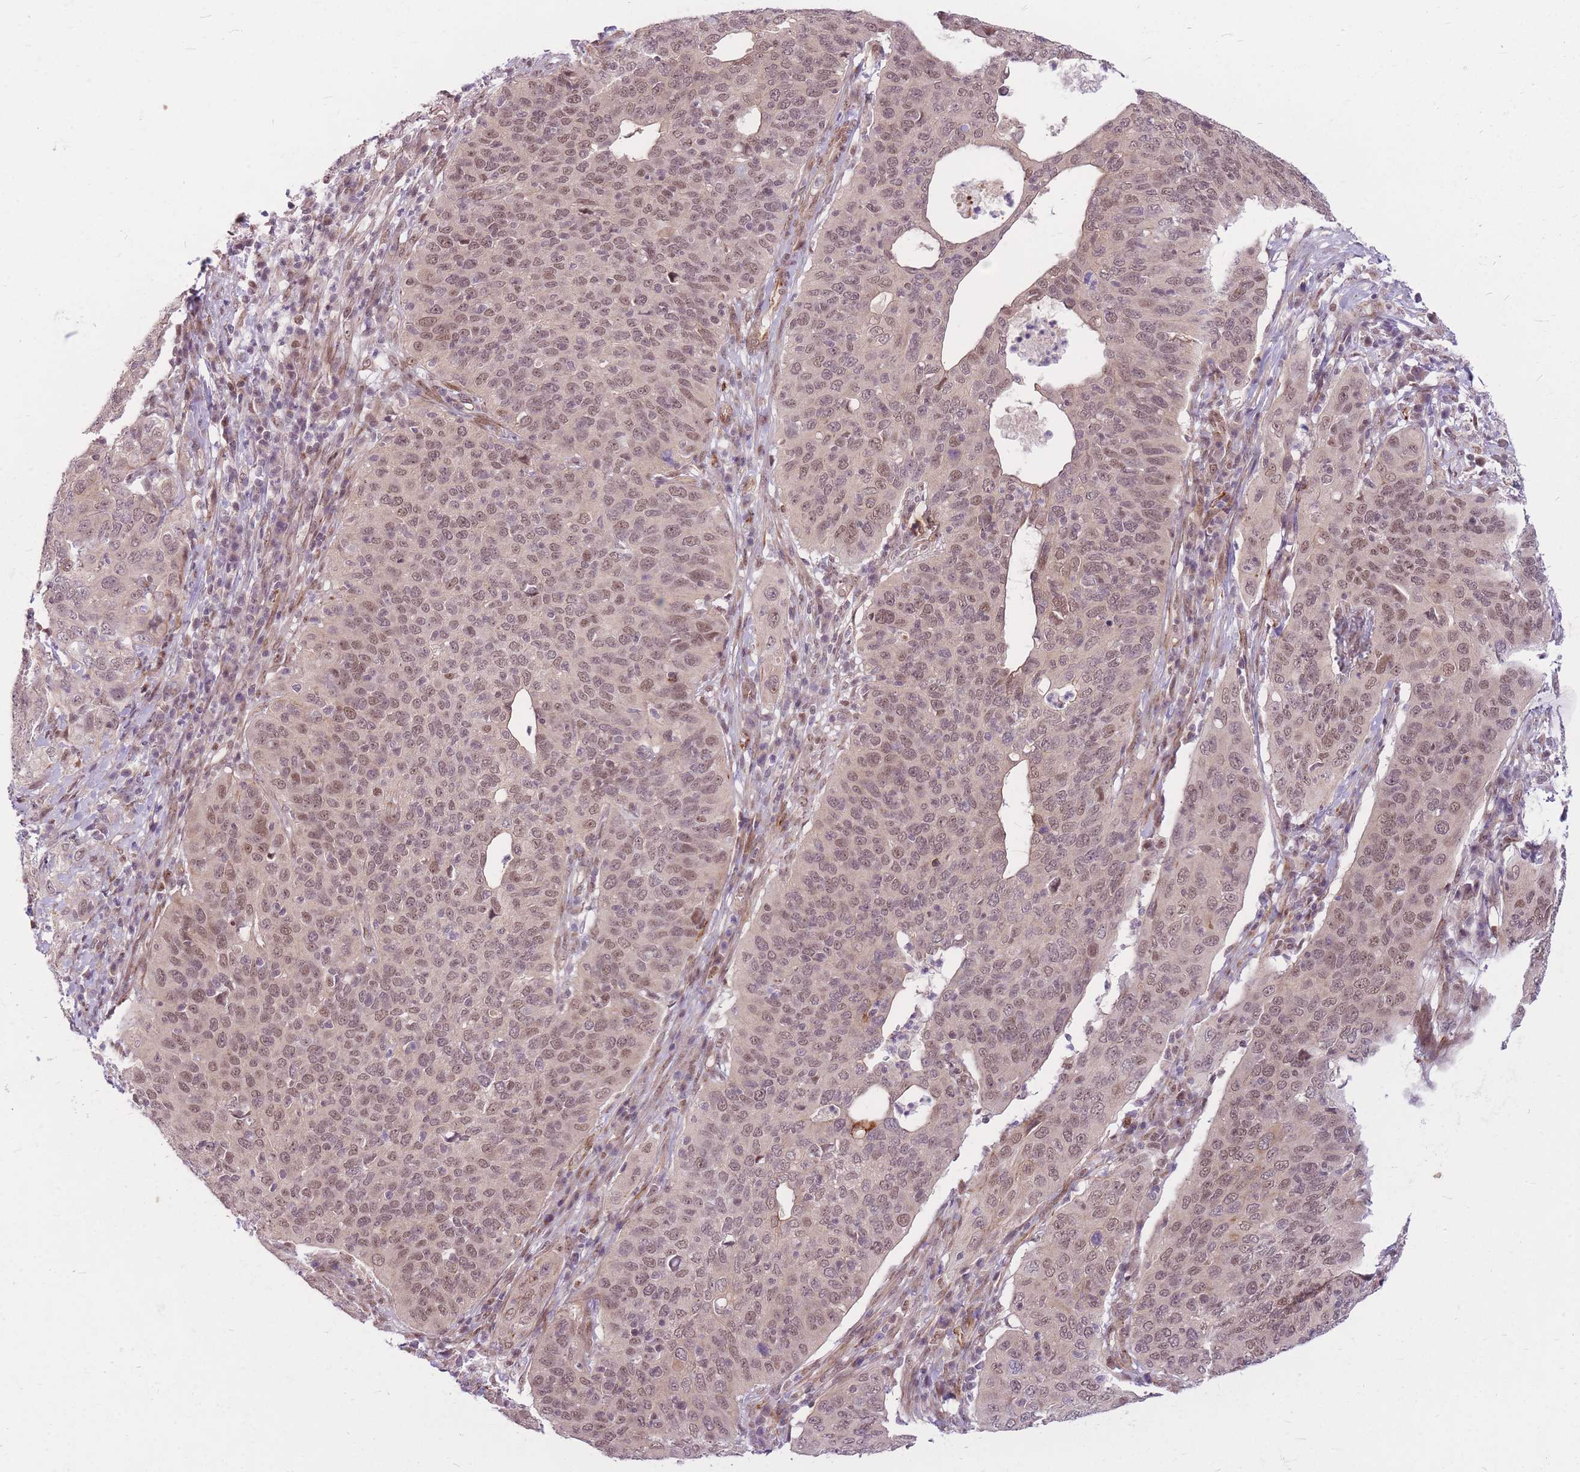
{"staining": {"intensity": "weak", "quantity": ">75%", "location": "nuclear"}, "tissue": "cervical cancer", "cell_type": "Tumor cells", "image_type": "cancer", "snomed": [{"axis": "morphology", "description": "Squamous cell carcinoma, NOS"}, {"axis": "topography", "description": "Cervix"}], "caption": "The histopathology image exhibits a brown stain indicating the presence of a protein in the nuclear of tumor cells in squamous cell carcinoma (cervical). The protein is shown in brown color, while the nuclei are stained blue.", "gene": "ERCC2", "patient": {"sex": "female", "age": 36}}